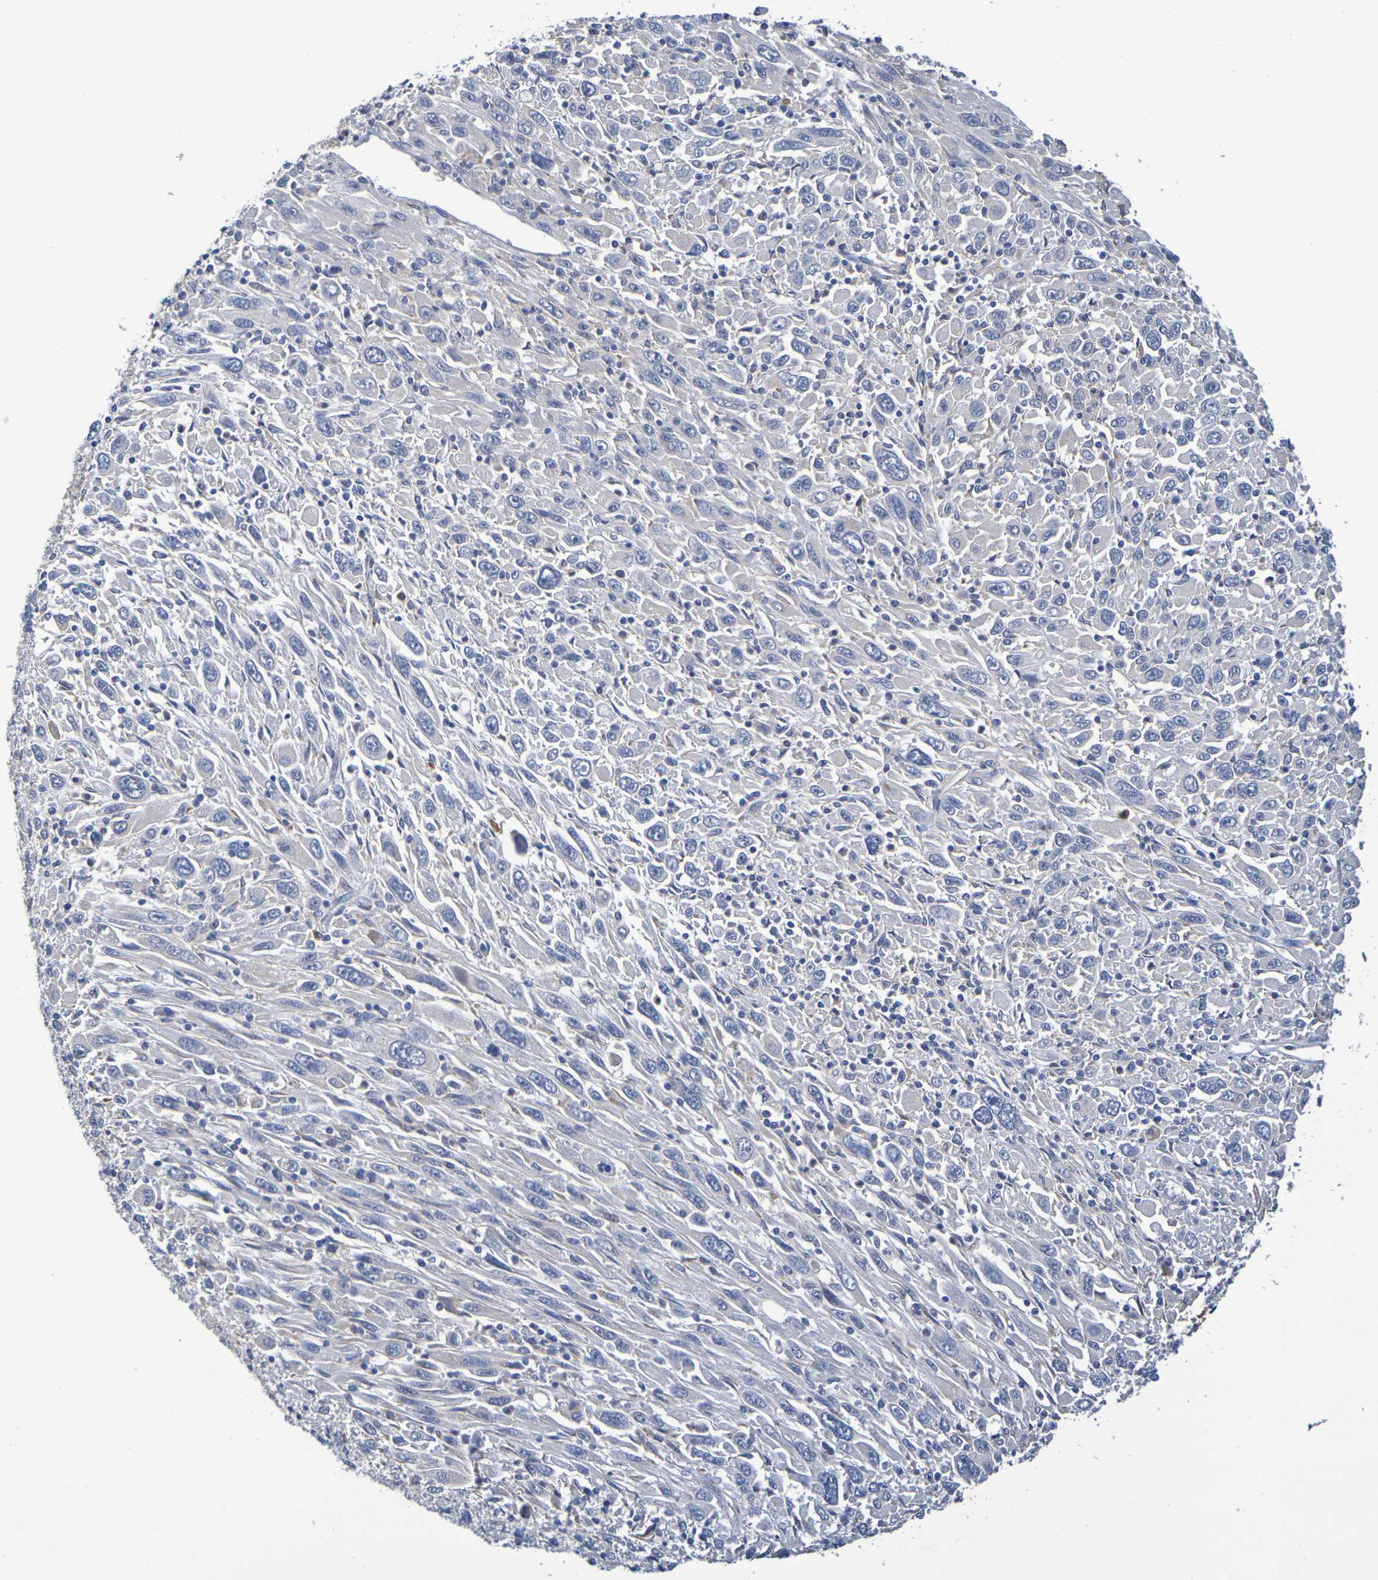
{"staining": {"intensity": "negative", "quantity": "none", "location": "none"}, "tissue": "melanoma", "cell_type": "Tumor cells", "image_type": "cancer", "snomed": [{"axis": "morphology", "description": "Malignant melanoma, Metastatic site"}, {"axis": "topography", "description": "Skin"}], "caption": "Micrograph shows no significant protein expression in tumor cells of melanoma.", "gene": "SDC4", "patient": {"sex": "female", "age": 56}}